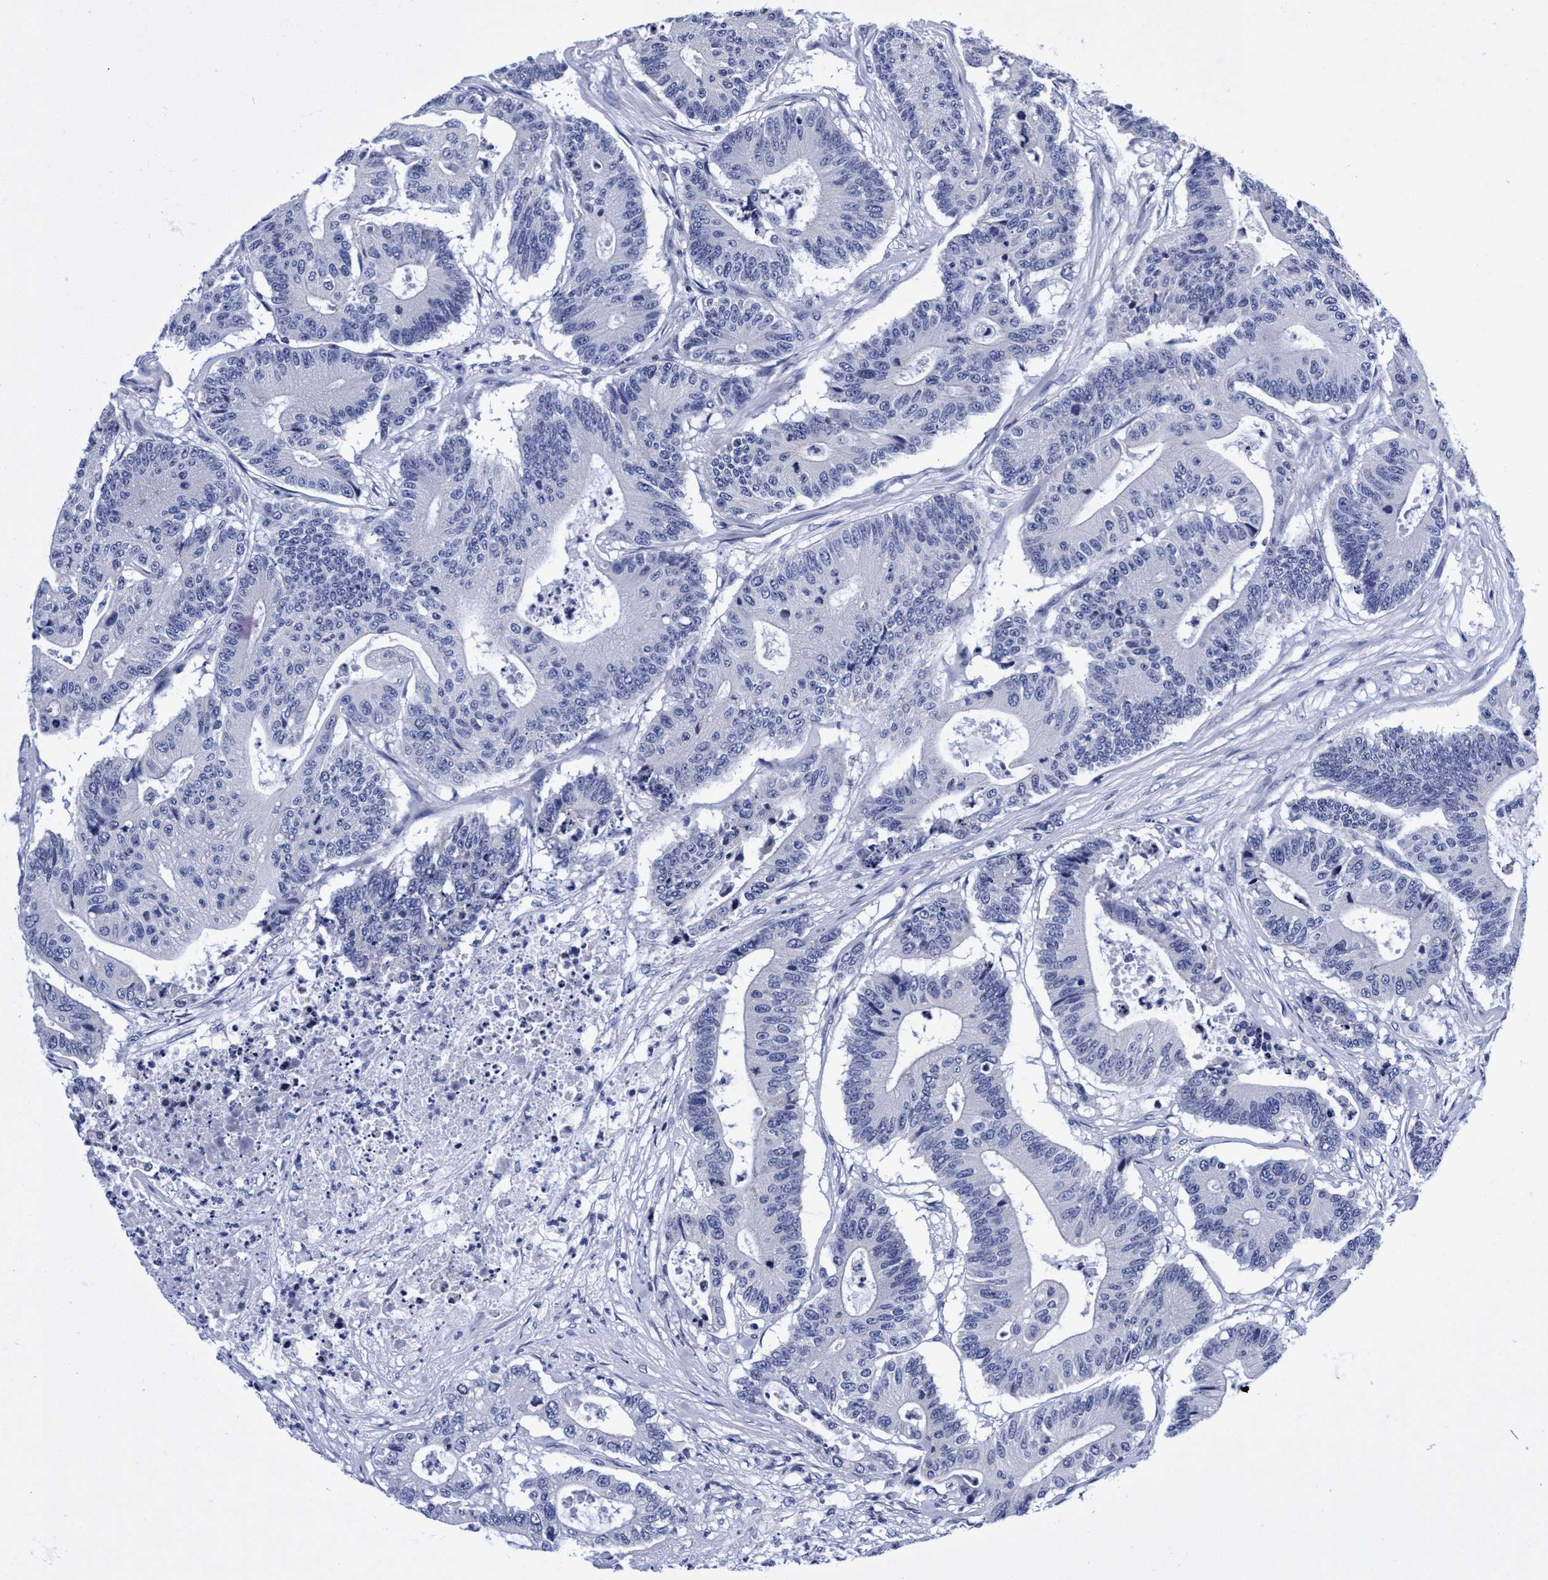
{"staining": {"intensity": "negative", "quantity": "none", "location": "none"}, "tissue": "colorectal cancer", "cell_type": "Tumor cells", "image_type": "cancer", "snomed": [{"axis": "morphology", "description": "Adenocarcinoma, NOS"}, {"axis": "topography", "description": "Colon"}], "caption": "An immunohistochemistry (IHC) micrograph of colorectal adenocarcinoma is shown. There is no staining in tumor cells of colorectal adenocarcinoma. (Stains: DAB IHC with hematoxylin counter stain, Microscopy: brightfield microscopy at high magnification).", "gene": "PLPPR1", "patient": {"sex": "female", "age": 84}}